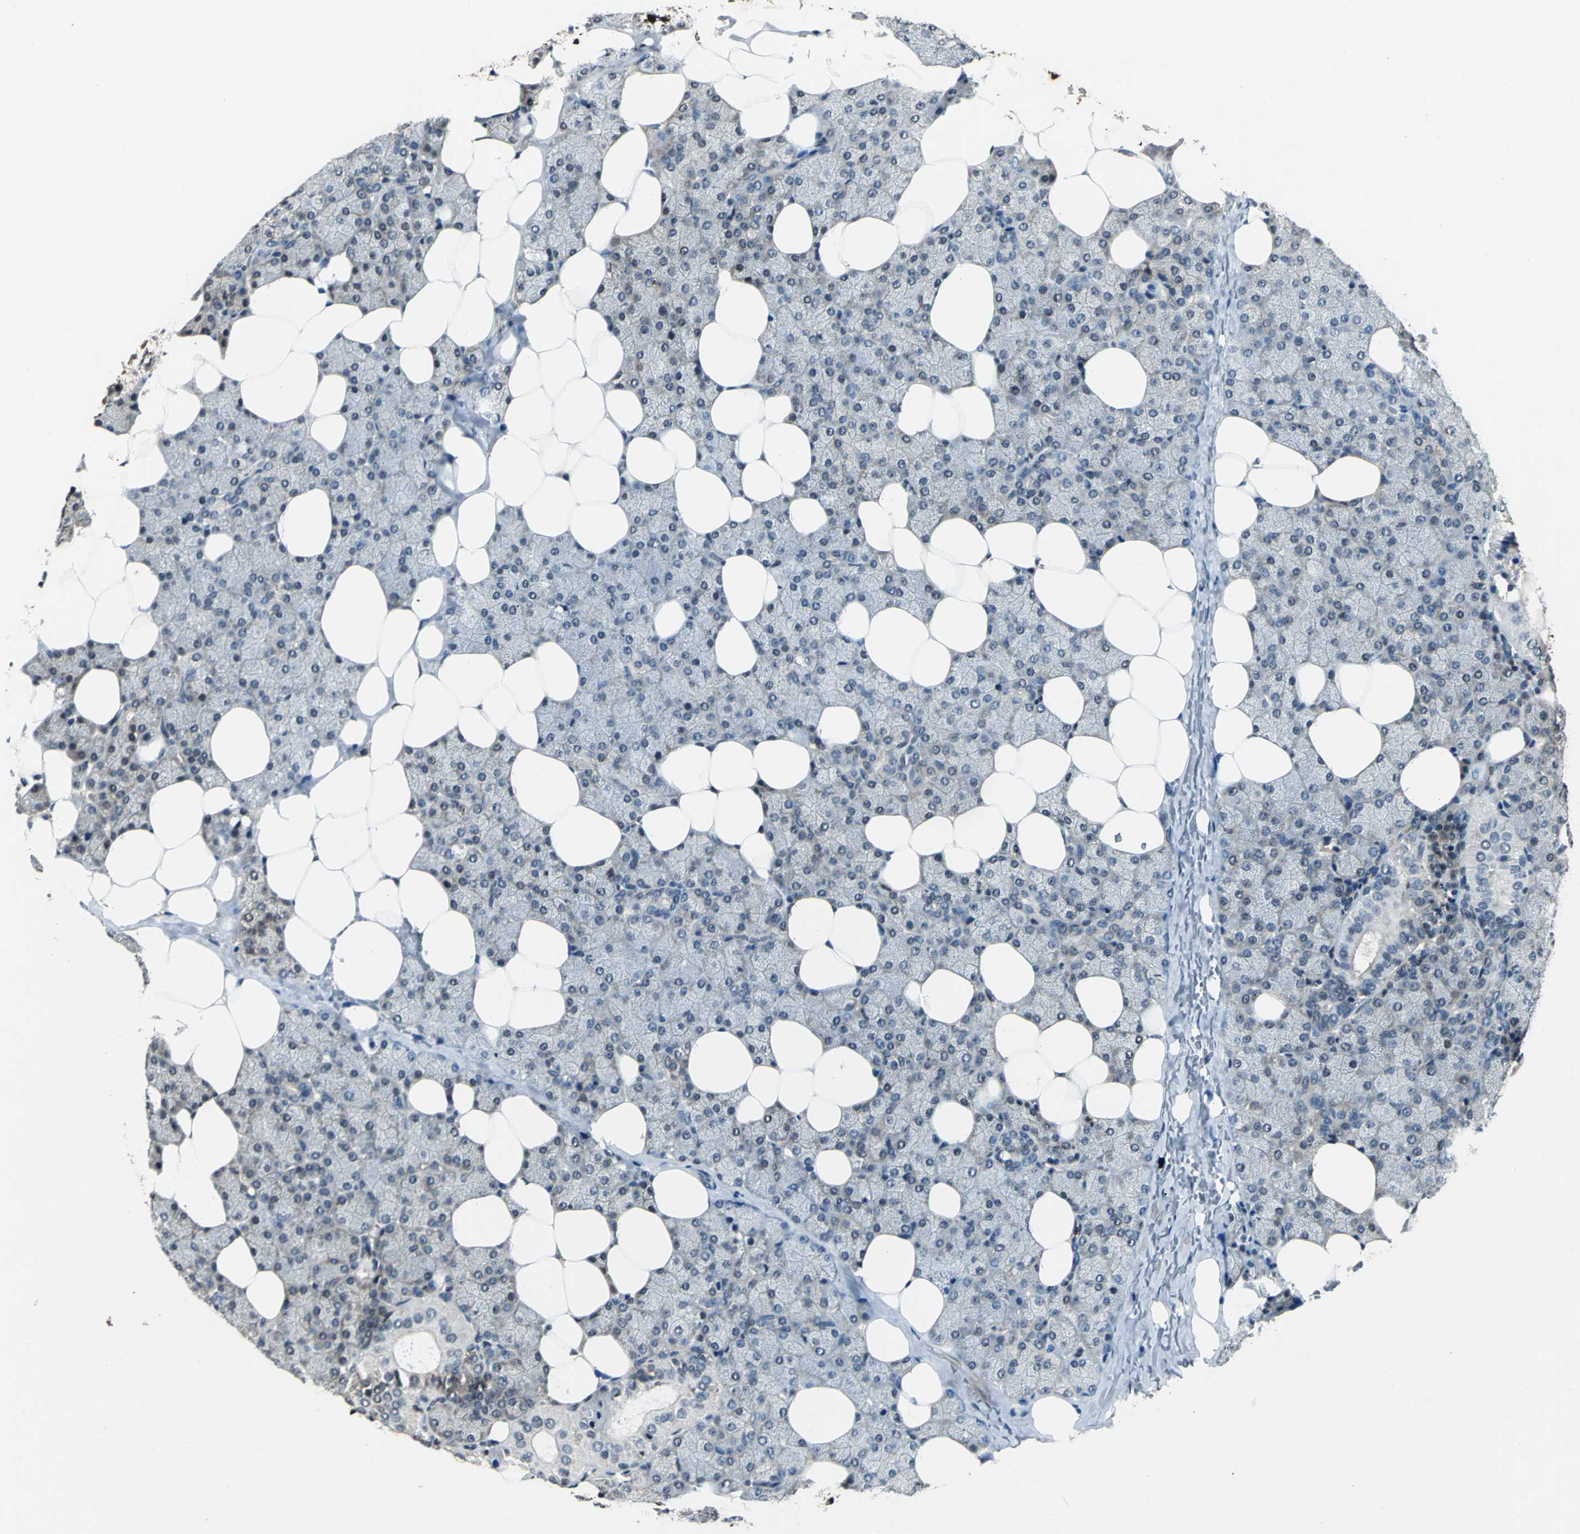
{"staining": {"intensity": "weak", "quantity": "<25%", "location": "cytoplasmic/membranous,nuclear"}, "tissue": "salivary gland", "cell_type": "Glandular cells", "image_type": "normal", "snomed": [{"axis": "morphology", "description": "Normal tissue, NOS"}, {"axis": "topography", "description": "Lymph node"}, {"axis": "topography", "description": "Salivary gland"}], "caption": "High power microscopy histopathology image of an immunohistochemistry micrograph of unremarkable salivary gland, revealing no significant staining in glandular cells.", "gene": "PPP1R13L", "patient": {"sex": "male", "age": 8}}